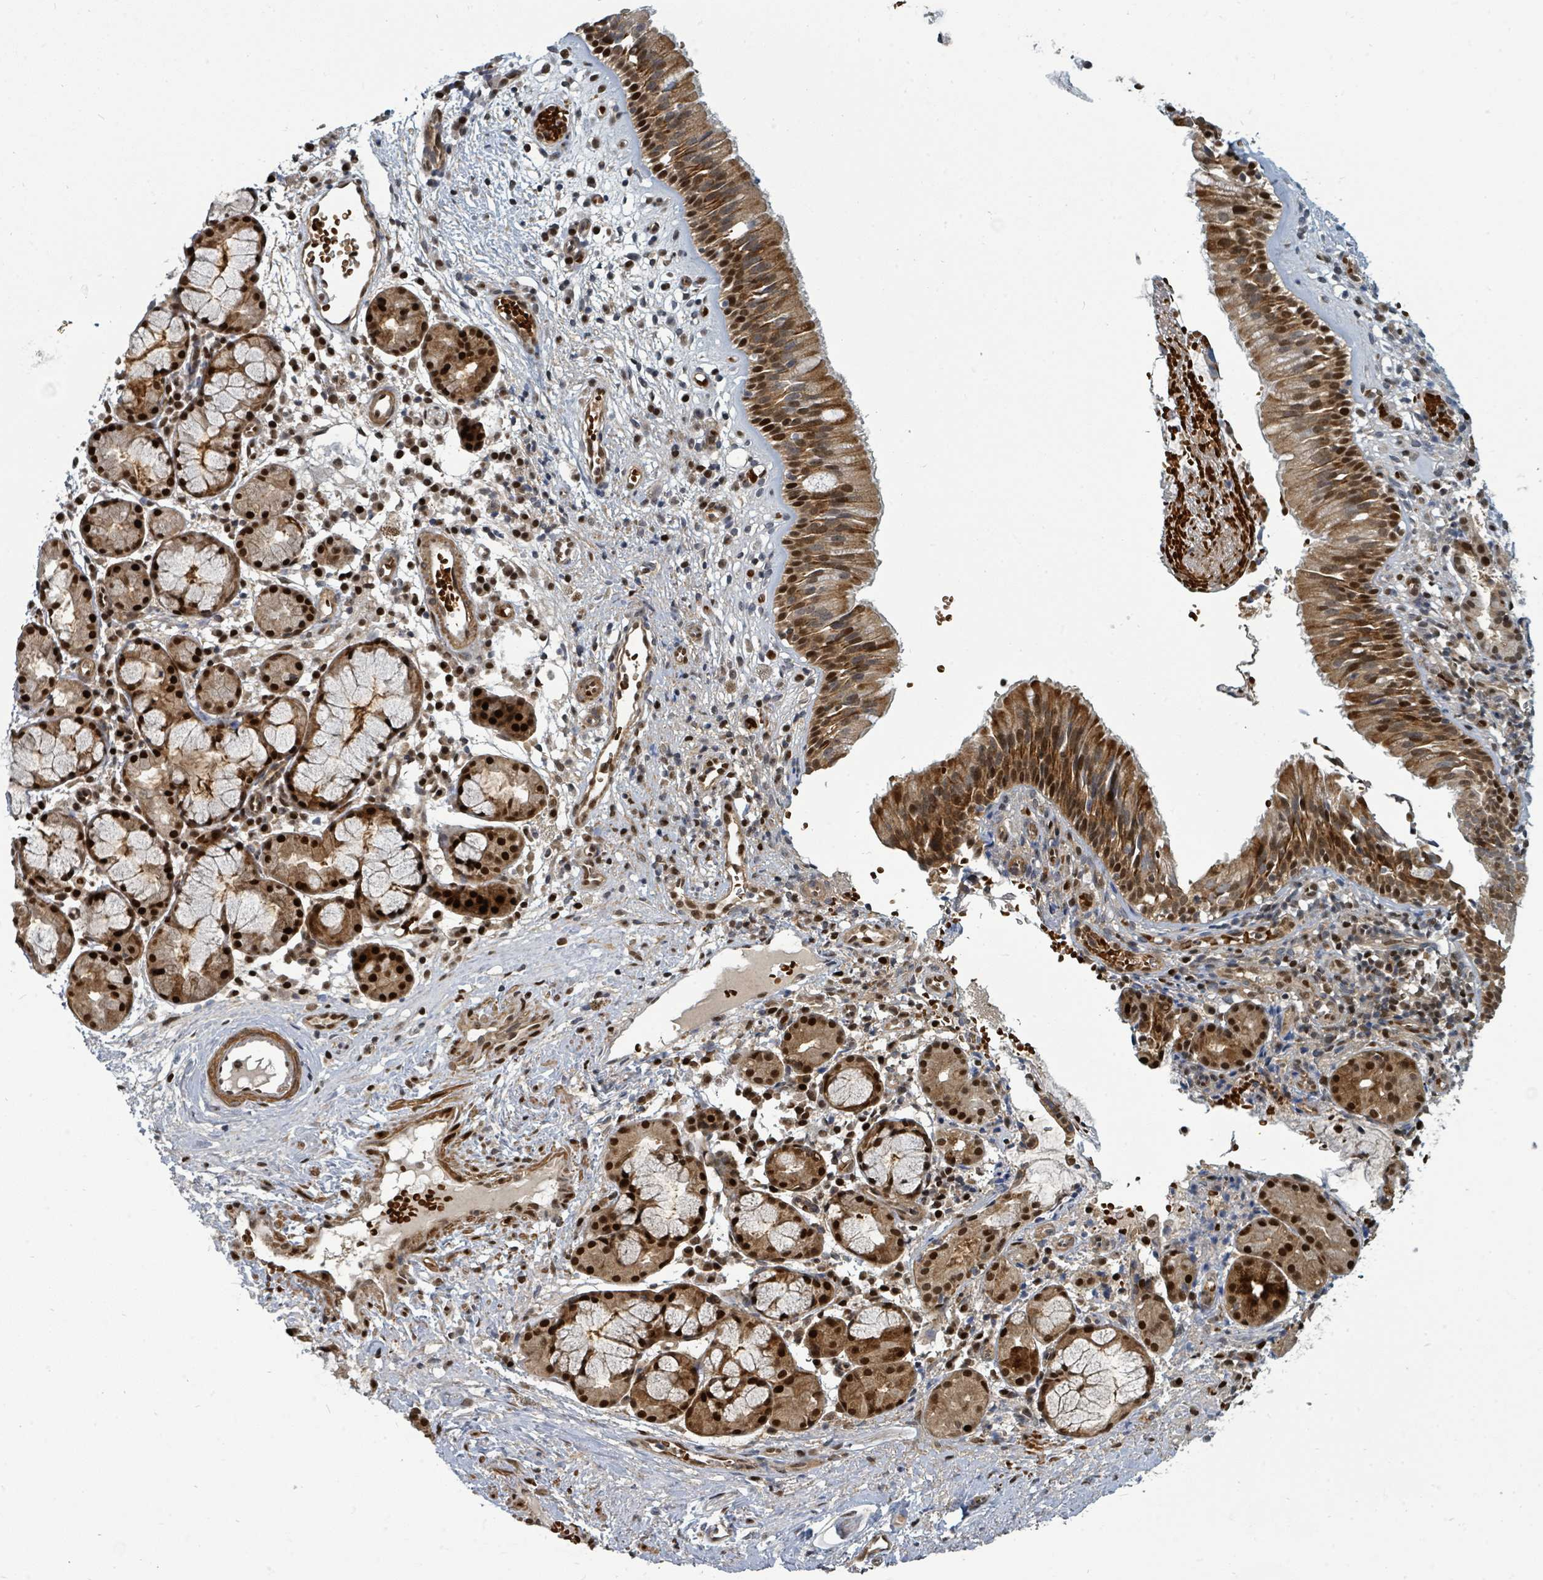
{"staining": {"intensity": "strong", "quantity": ">75%", "location": "cytoplasmic/membranous,nuclear"}, "tissue": "nasopharynx", "cell_type": "Respiratory epithelial cells", "image_type": "normal", "snomed": [{"axis": "morphology", "description": "Normal tissue, NOS"}, {"axis": "topography", "description": "Nasopharynx"}], "caption": "Protein analysis of benign nasopharynx displays strong cytoplasmic/membranous,nuclear positivity in approximately >75% of respiratory epithelial cells.", "gene": "TRDMT1", "patient": {"sex": "male", "age": 65}}